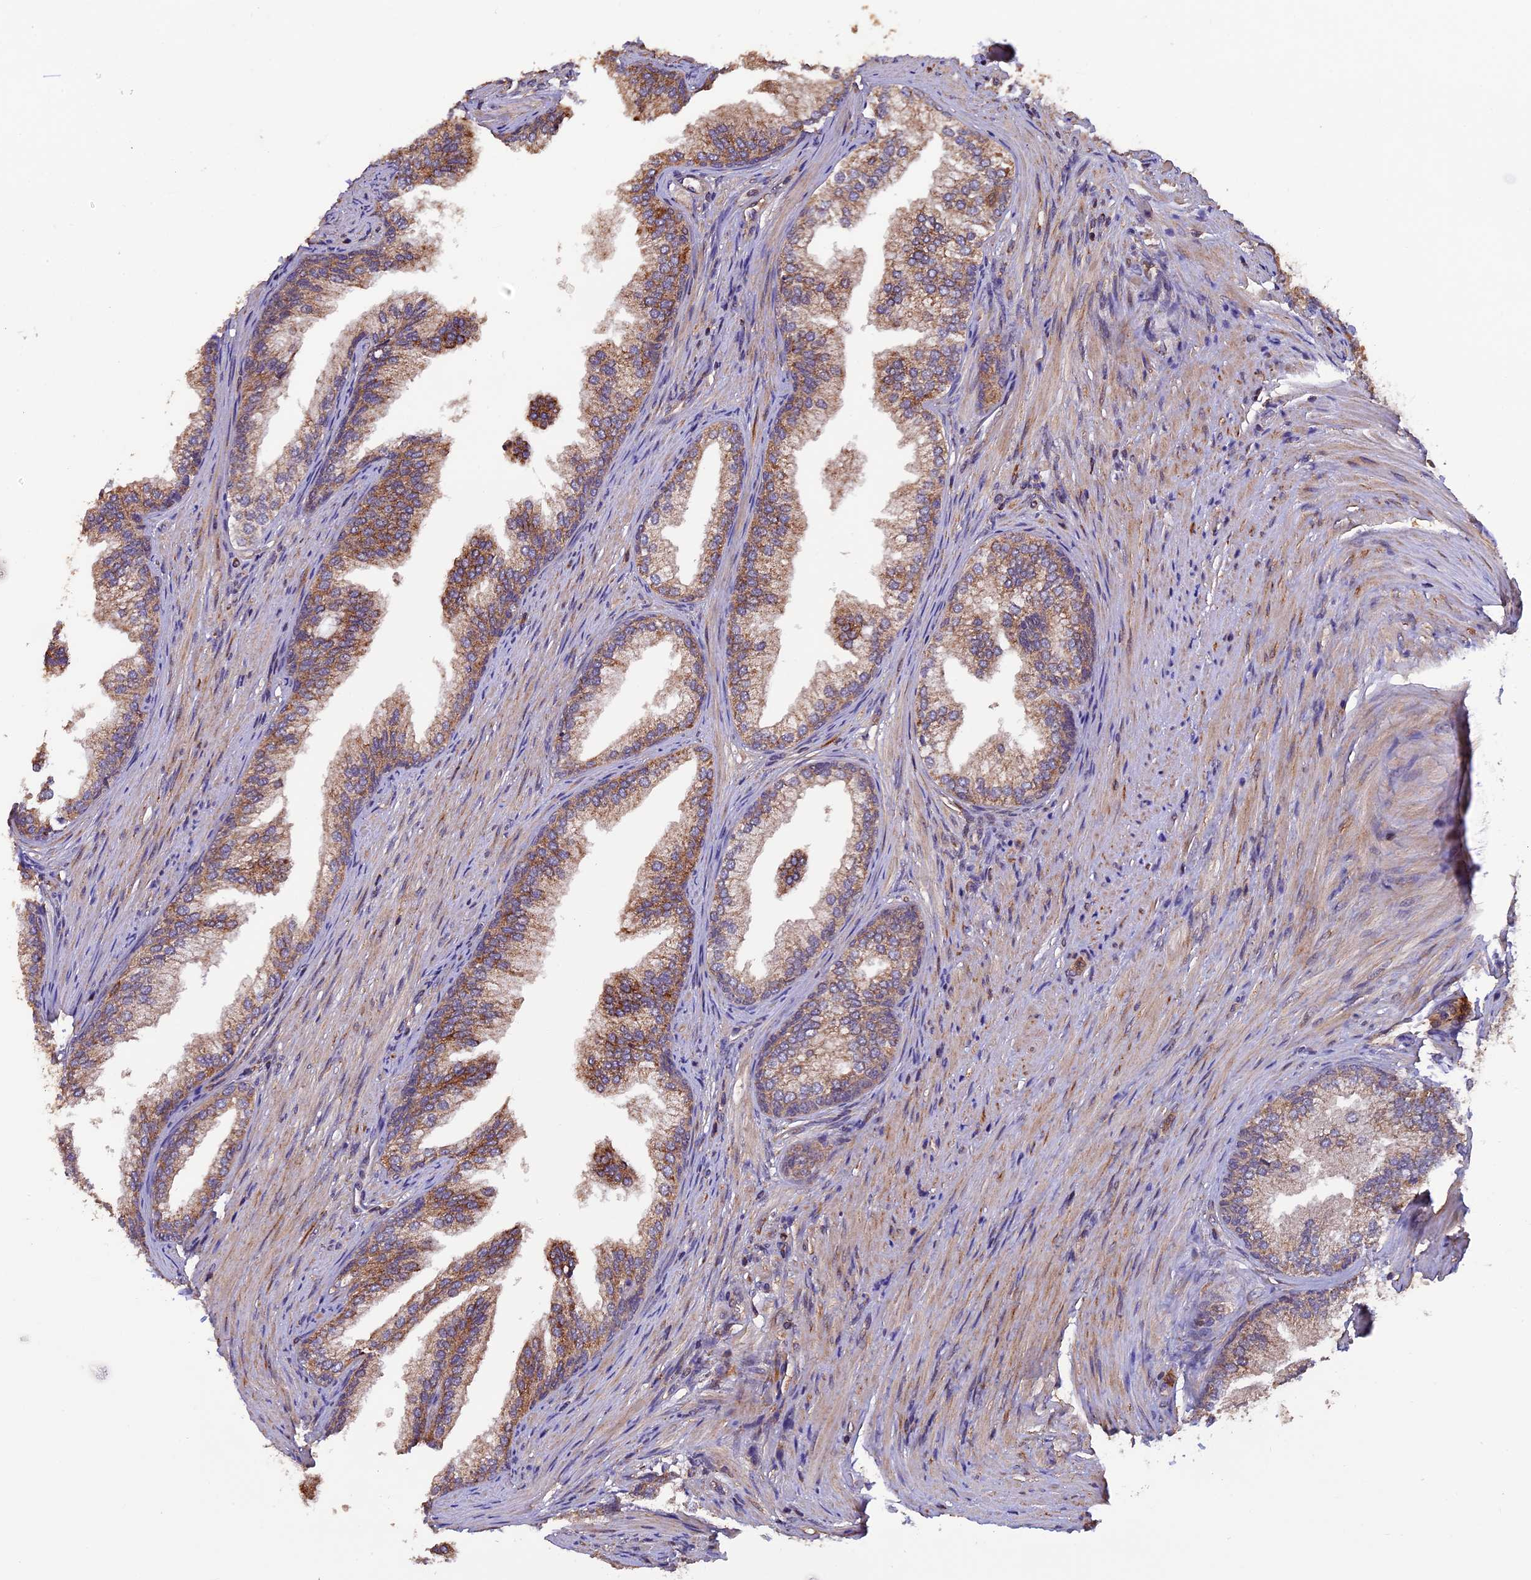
{"staining": {"intensity": "moderate", "quantity": ">75%", "location": "cytoplasmic/membranous"}, "tissue": "prostate", "cell_type": "Glandular cells", "image_type": "normal", "snomed": [{"axis": "morphology", "description": "Normal tissue, NOS"}, {"axis": "topography", "description": "Prostate"}], "caption": "Brown immunohistochemical staining in normal prostate exhibits moderate cytoplasmic/membranous staining in about >75% of glandular cells.", "gene": "PKD2L2", "patient": {"sex": "male", "age": 76}}